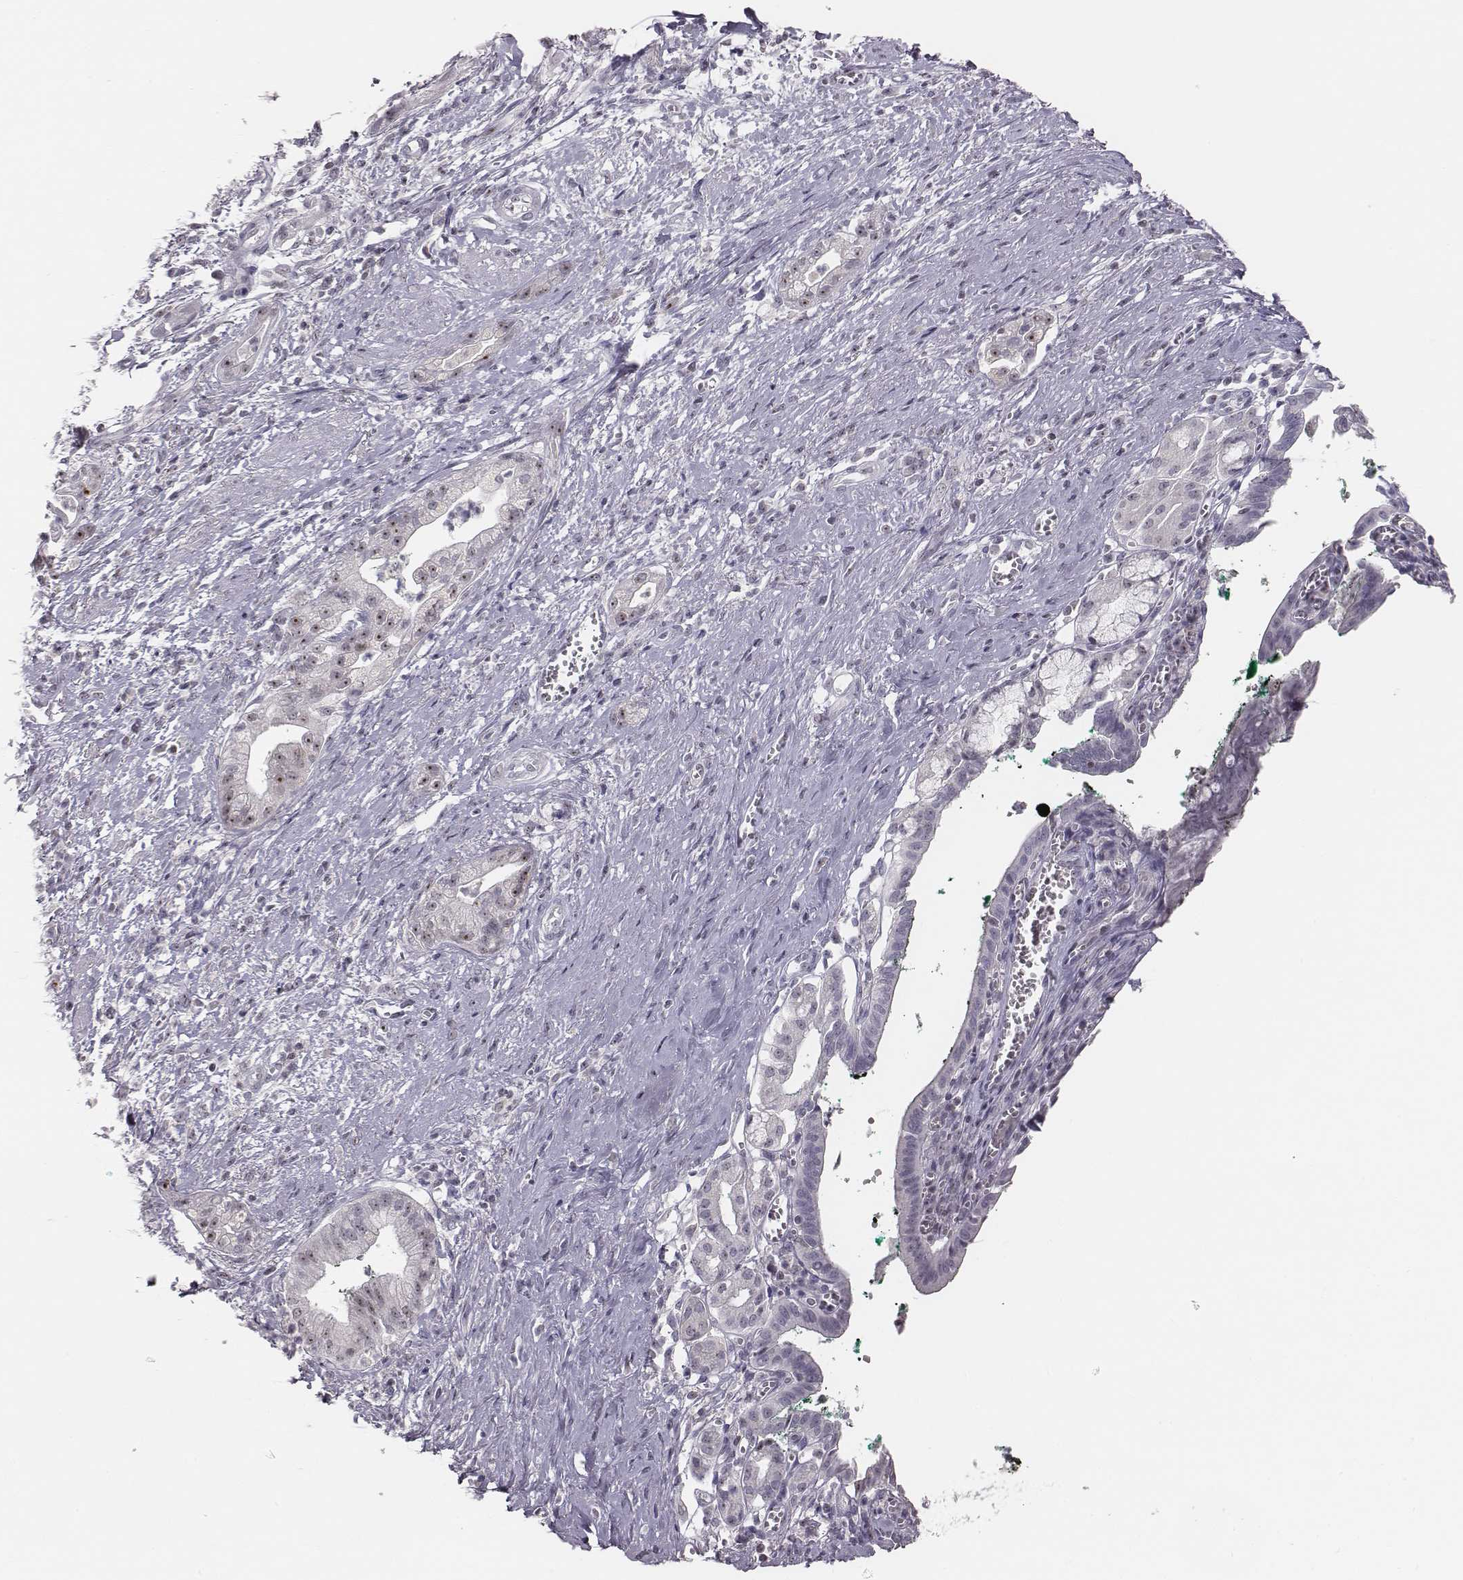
{"staining": {"intensity": "strong", "quantity": "25%-75%", "location": "nuclear"}, "tissue": "pancreatic cancer", "cell_type": "Tumor cells", "image_type": "cancer", "snomed": [{"axis": "morphology", "description": "Normal tissue, NOS"}, {"axis": "morphology", "description": "Adenocarcinoma, NOS"}, {"axis": "topography", "description": "Lymph node"}, {"axis": "topography", "description": "Pancreas"}], "caption": "IHC image of neoplastic tissue: human adenocarcinoma (pancreatic) stained using immunohistochemistry demonstrates high levels of strong protein expression localized specifically in the nuclear of tumor cells, appearing as a nuclear brown color.", "gene": "NIFK", "patient": {"sex": "female", "age": 58}}